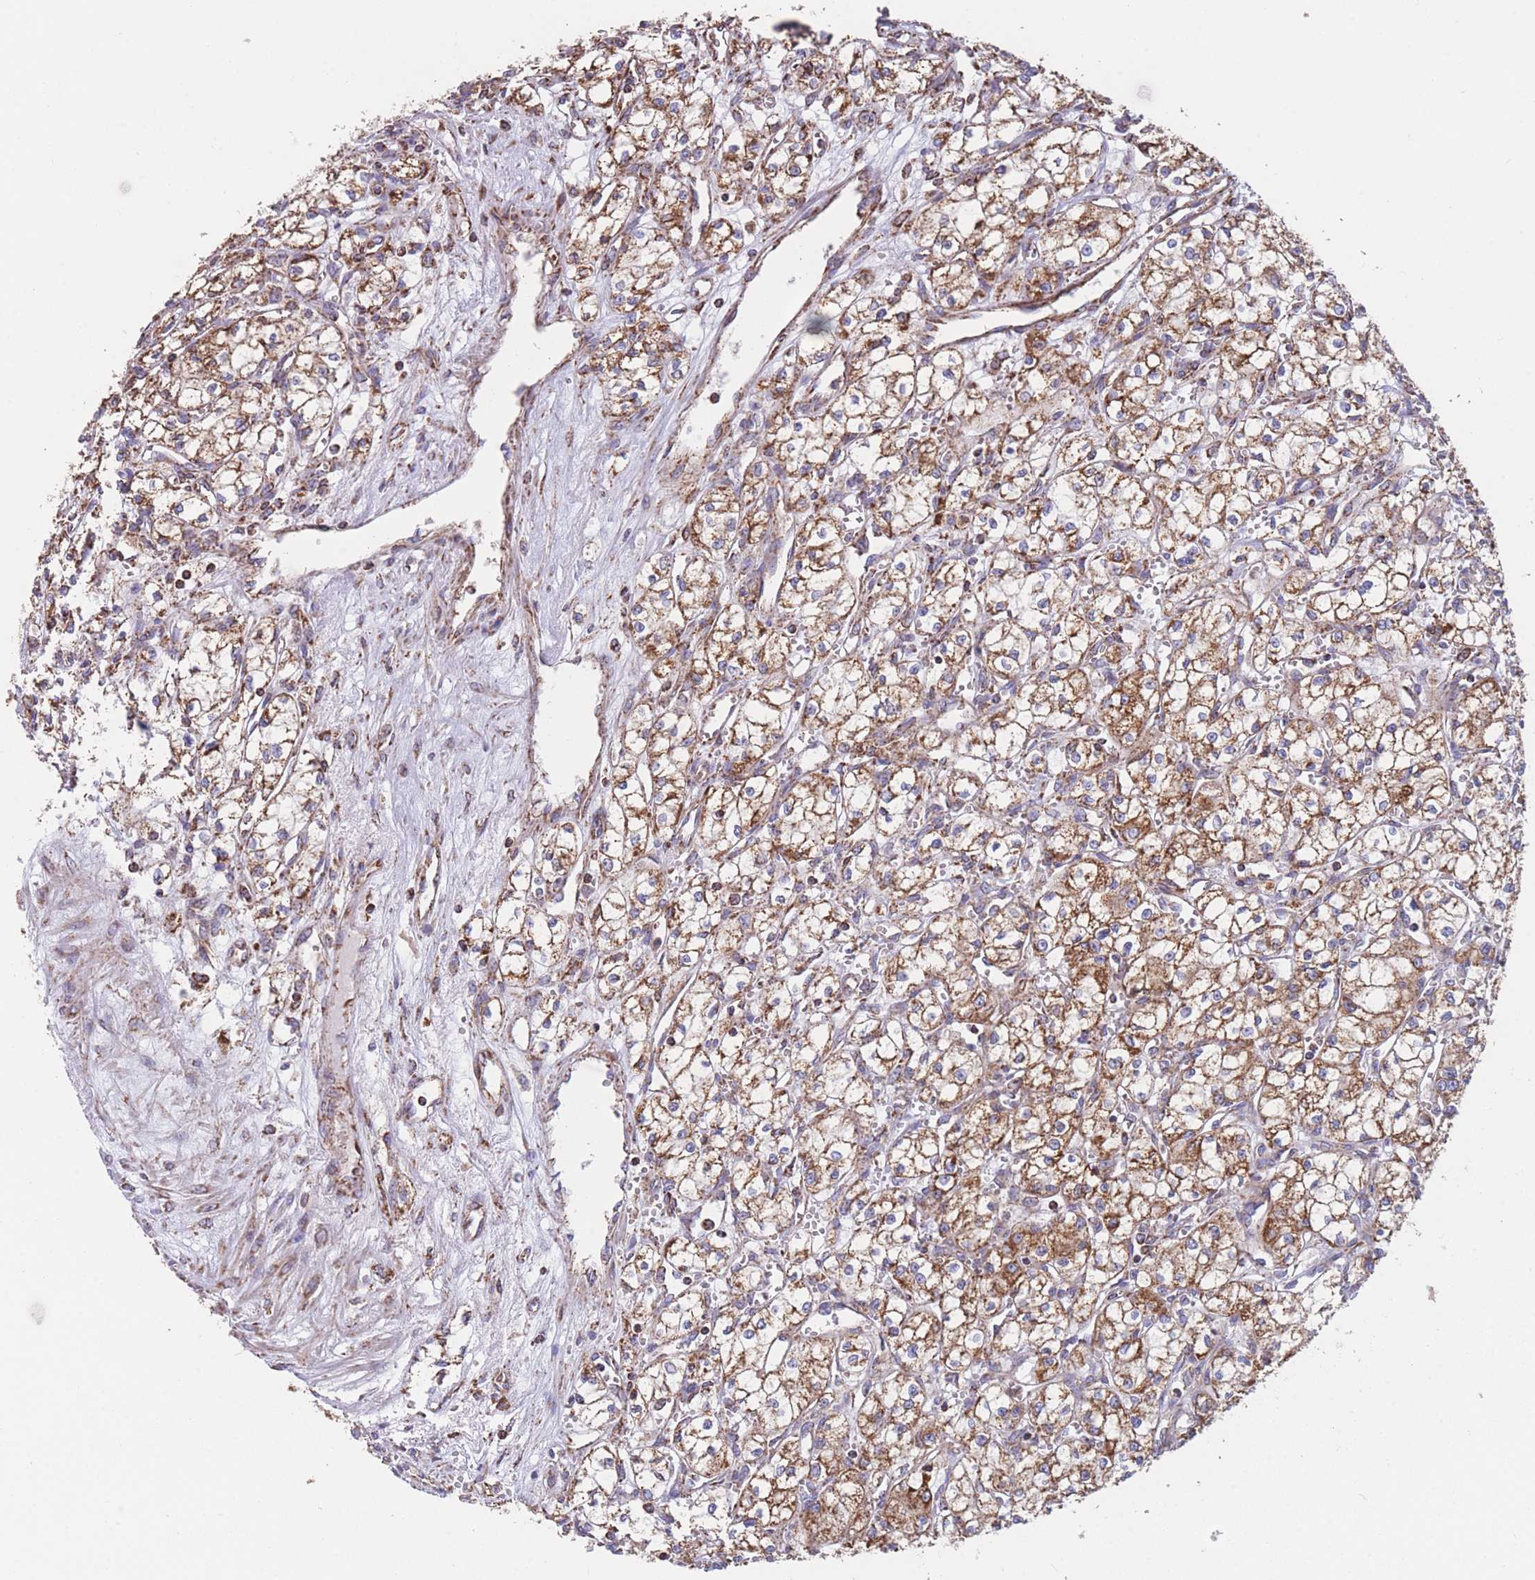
{"staining": {"intensity": "moderate", "quantity": ">75%", "location": "cytoplasmic/membranous"}, "tissue": "renal cancer", "cell_type": "Tumor cells", "image_type": "cancer", "snomed": [{"axis": "morphology", "description": "Adenocarcinoma, NOS"}, {"axis": "topography", "description": "Kidney"}], "caption": "About >75% of tumor cells in renal cancer (adenocarcinoma) exhibit moderate cytoplasmic/membranous protein positivity as visualized by brown immunohistochemical staining.", "gene": "FKBP8", "patient": {"sex": "male", "age": 59}}